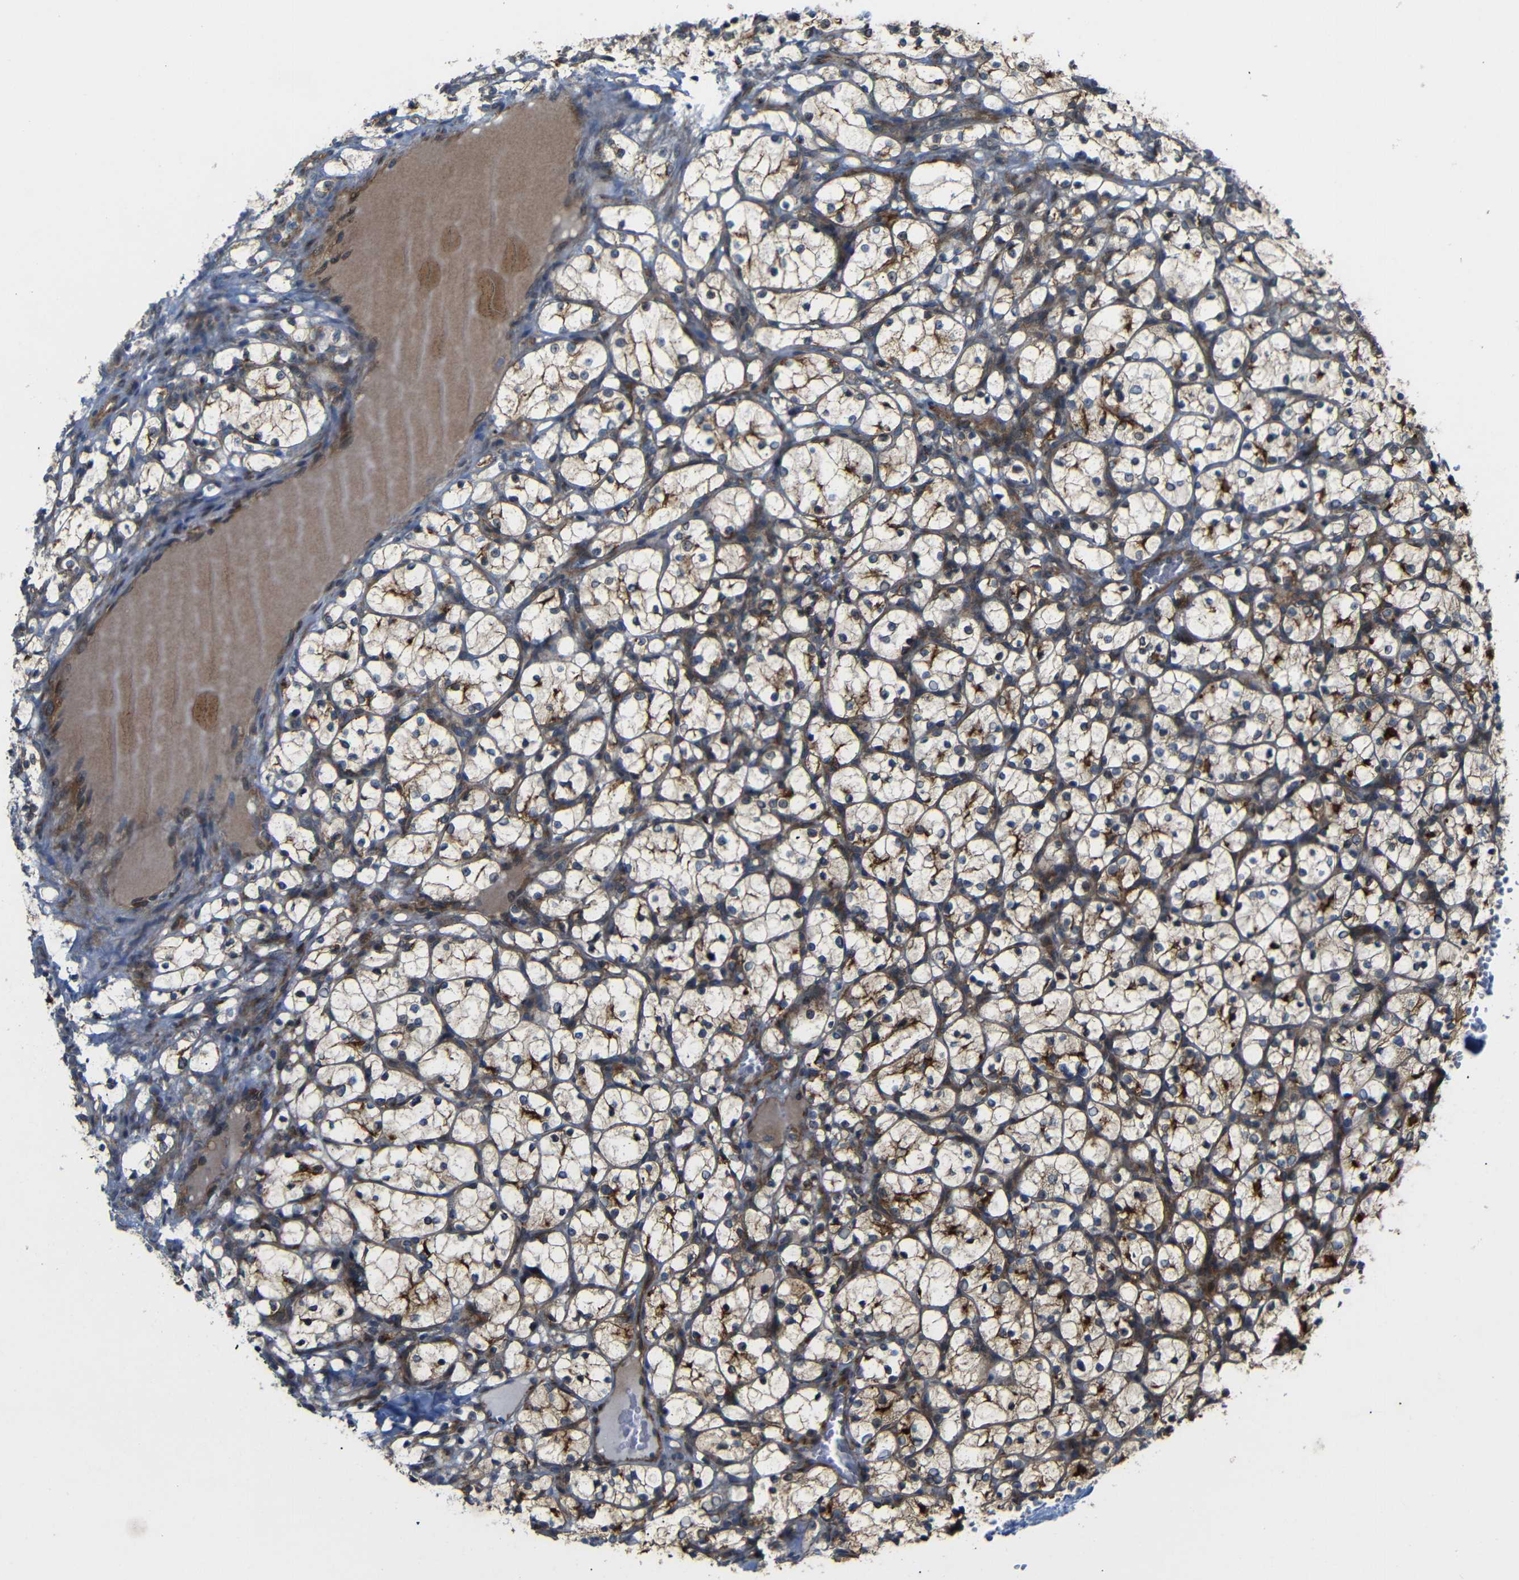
{"staining": {"intensity": "strong", "quantity": ">75%", "location": "cytoplasmic/membranous"}, "tissue": "renal cancer", "cell_type": "Tumor cells", "image_type": "cancer", "snomed": [{"axis": "morphology", "description": "Adenocarcinoma, NOS"}, {"axis": "topography", "description": "Kidney"}], "caption": "Immunohistochemistry (IHC) staining of adenocarcinoma (renal), which exhibits high levels of strong cytoplasmic/membranous expression in about >75% of tumor cells indicating strong cytoplasmic/membranous protein positivity. The staining was performed using DAB (3,3'-diaminobenzidine) (brown) for protein detection and nuclei were counterstained in hematoxylin (blue).", "gene": "P3H2", "patient": {"sex": "female", "age": 69}}